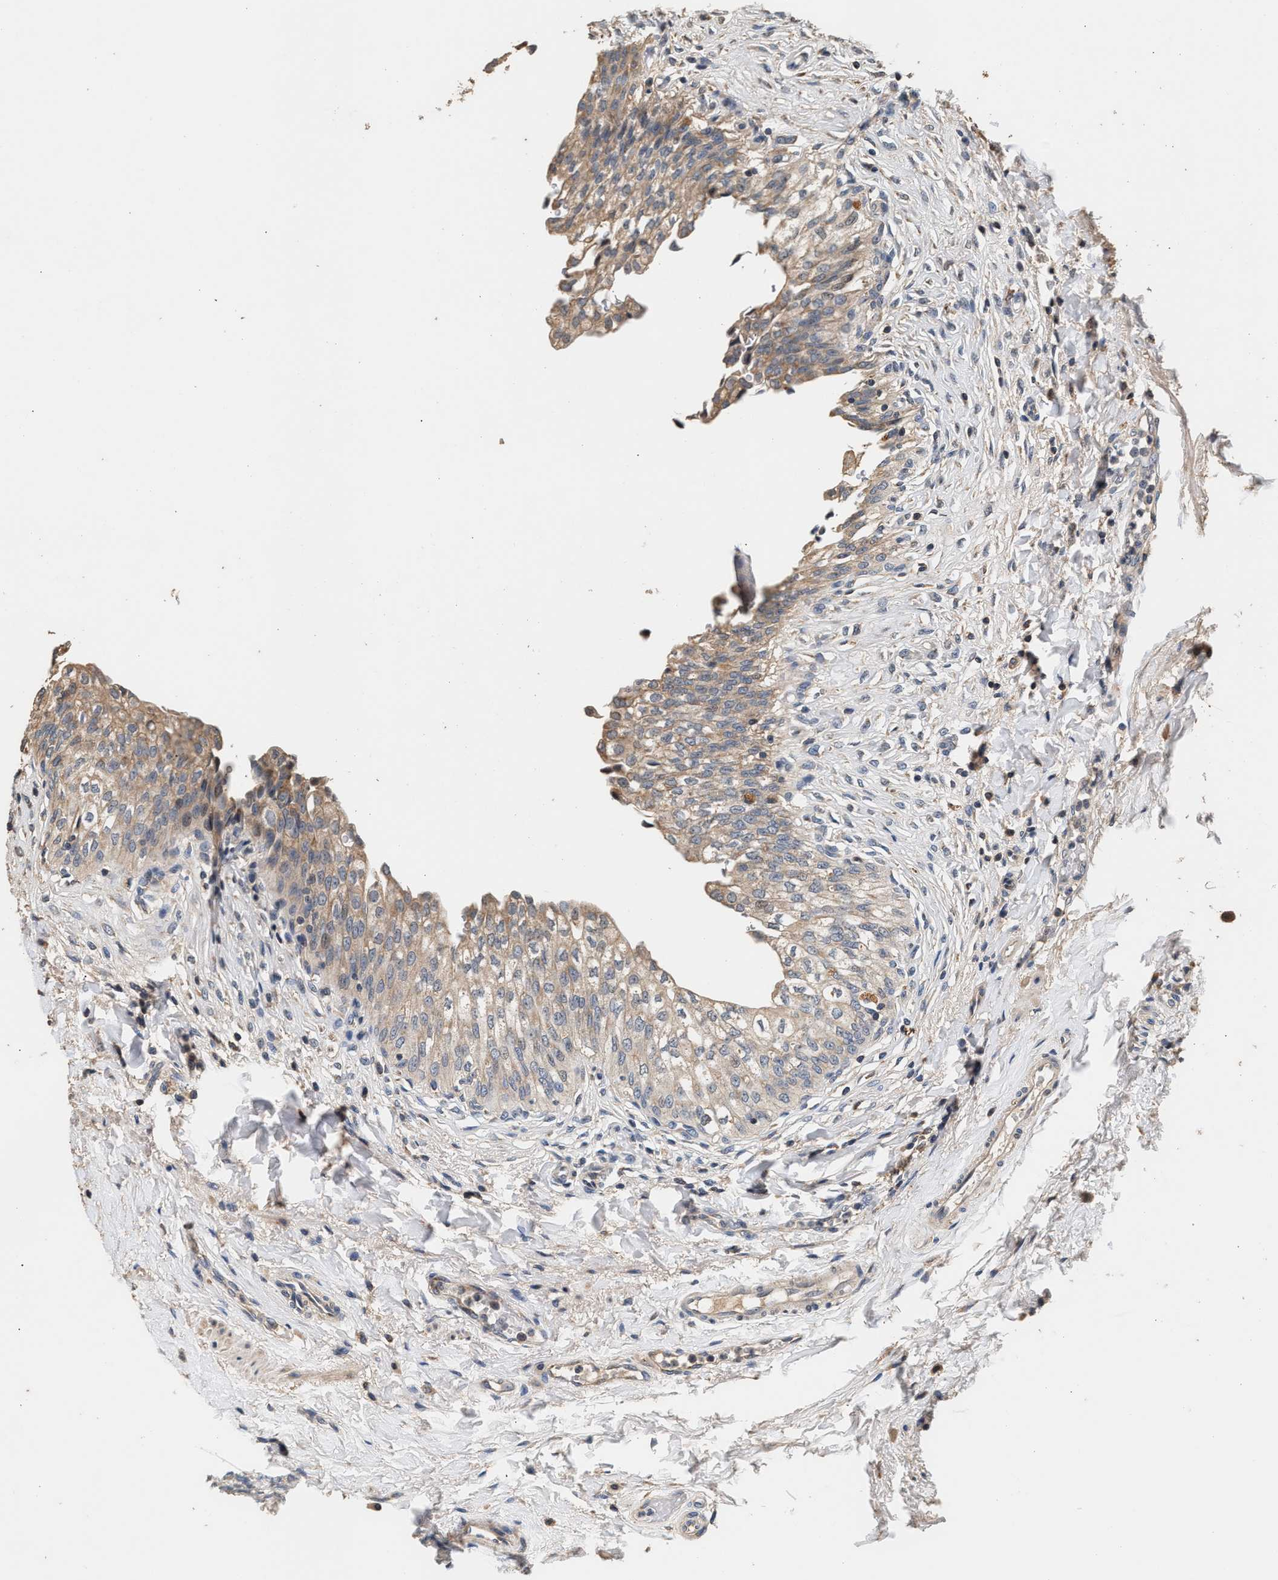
{"staining": {"intensity": "moderate", "quantity": ">75%", "location": "cytoplasmic/membranous"}, "tissue": "urinary bladder", "cell_type": "Urothelial cells", "image_type": "normal", "snomed": [{"axis": "morphology", "description": "Urothelial carcinoma, High grade"}, {"axis": "topography", "description": "Urinary bladder"}], "caption": "Moderate cytoplasmic/membranous protein positivity is seen in approximately >75% of urothelial cells in urinary bladder. Using DAB (3,3'-diaminobenzidine) (brown) and hematoxylin (blue) stains, captured at high magnification using brightfield microscopy.", "gene": "PTGR3", "patient": {"sex": "male", "age": 46}}